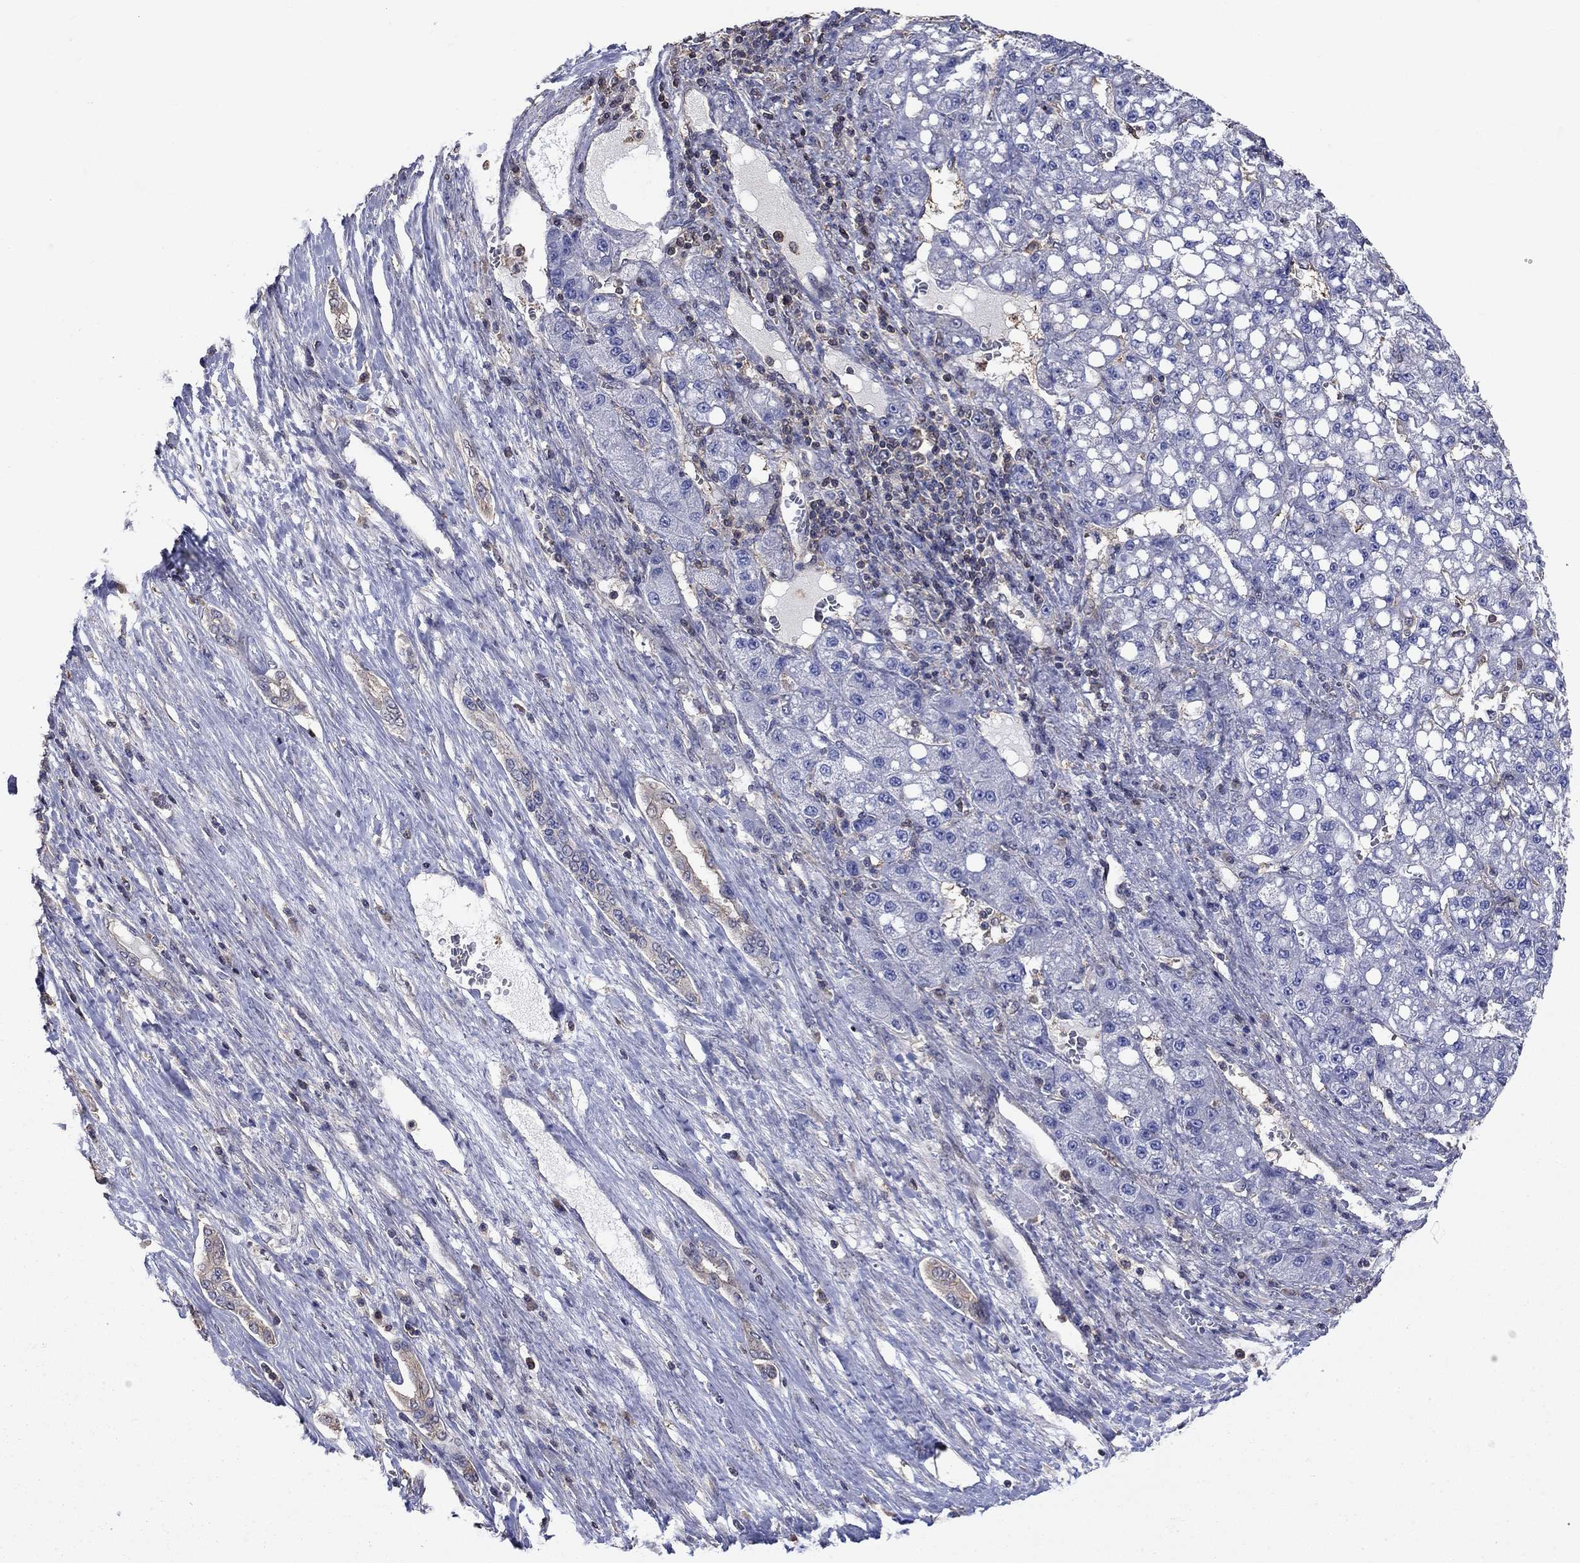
{"staining": {"intensity": "negative", "quantity": "none", "location": "none"}, "tissue": "liver cancer", "cell_type": "Tumor cells", "image_type": "cancer", "snomed": [{"axis": "morphology", "description": "Carcinoma, Hepatocellular, NOS"}, {"axis": "topography", "description": "Liver"}], "caption": "Micrograph shows no protein staining in tumor cells of liver hepatocellular carcinoma tissue.", "gene": "DVL1", "patient": {"sex": "female", "age": 65}}